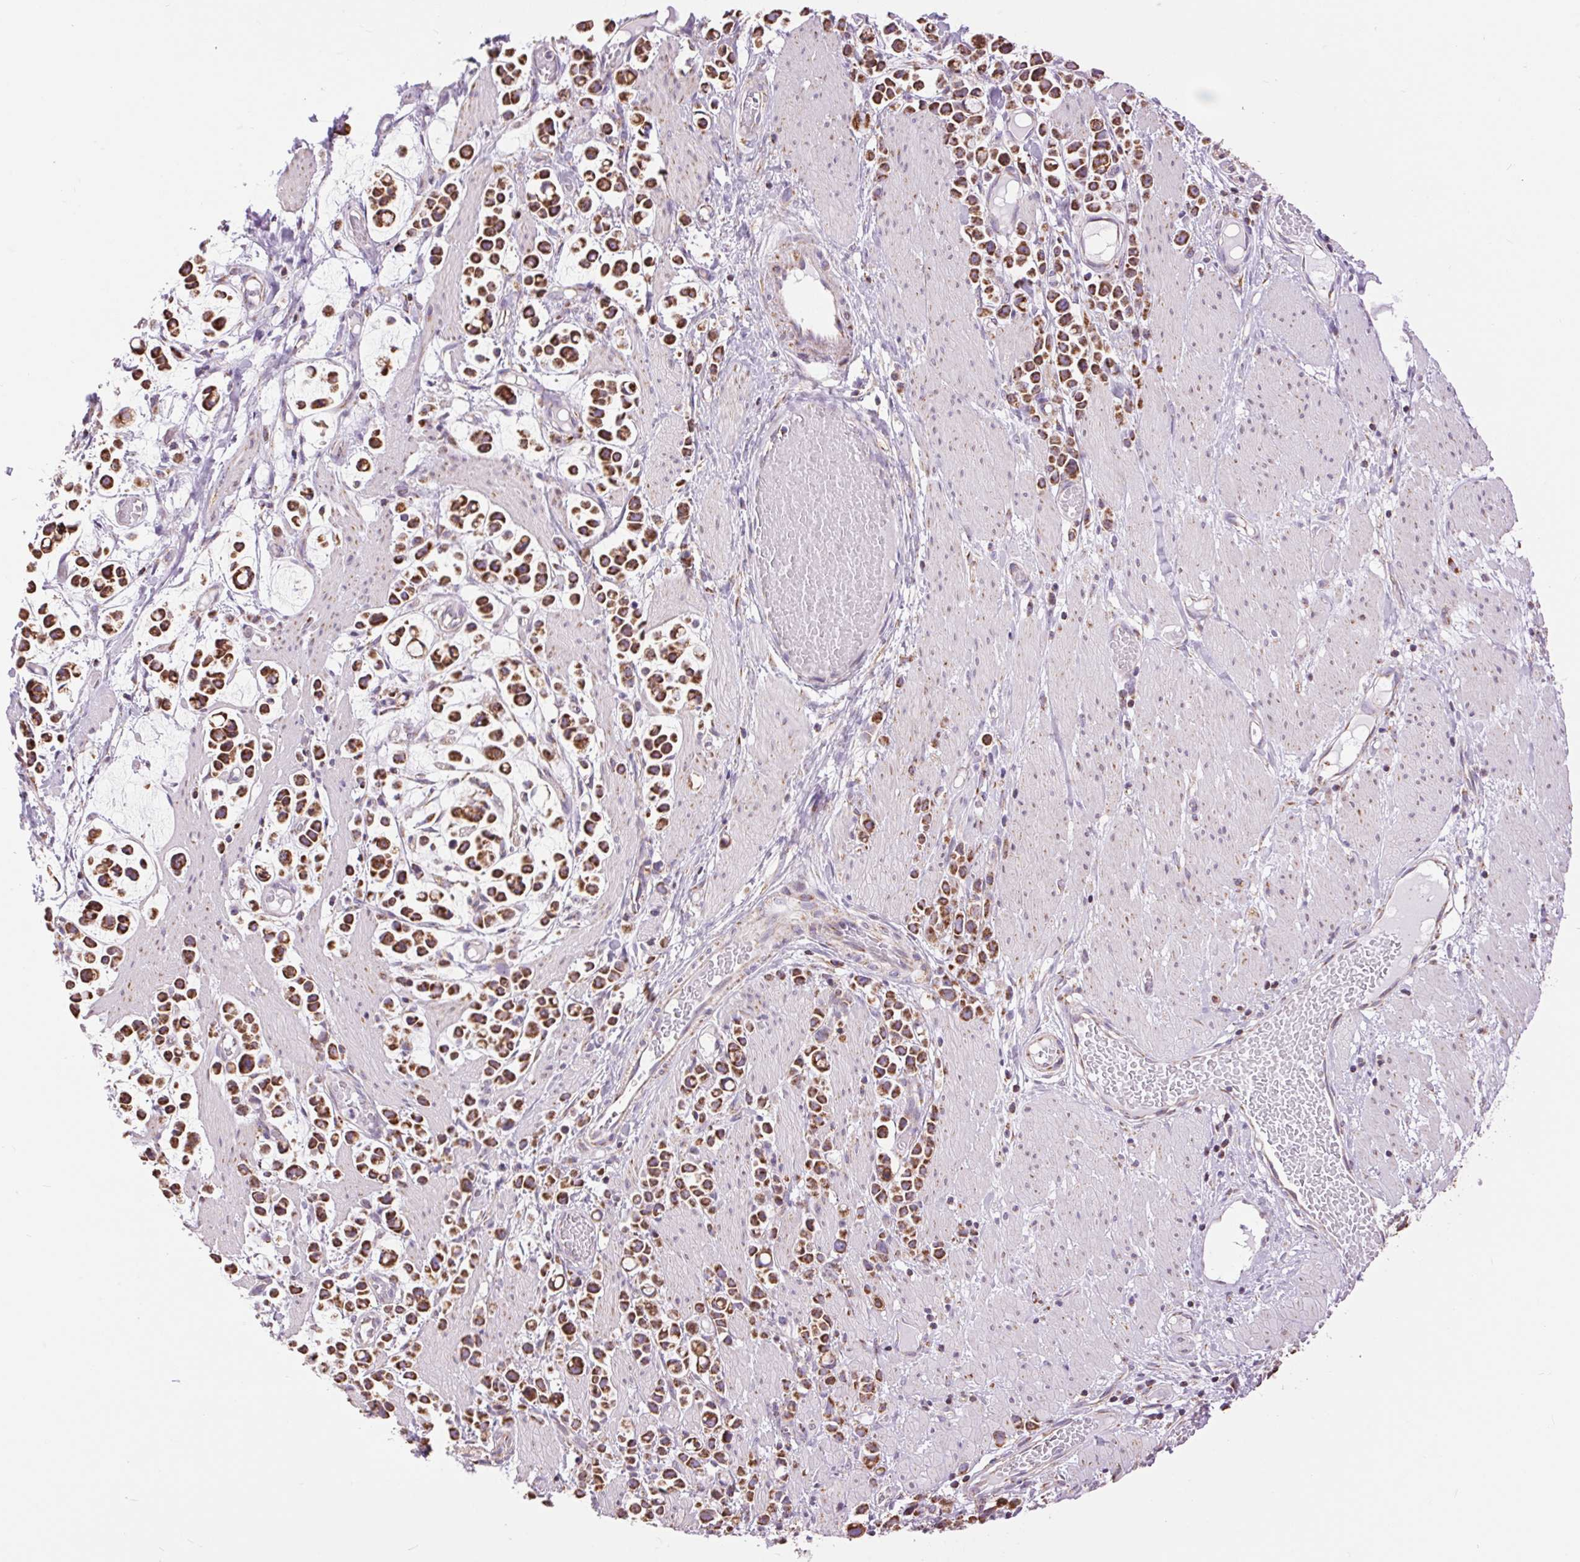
{"staining": {"intensity": "strong", "quantity": ">75%", "location": "cytoplasmic/membranous"}, "tissue": "stomach cancer", "cell_type": "Tumor cells", "image_type": "cancer", "snomed": [{"axis": "morphology", "description": "Adenocarcinoma, NOS"}, {"axis": "topography", "description": "Stomach"}], "caption": "Immunohistochemistry (DAB (3,3'-diaminobenzidine)) staining of human stomach cancer (adenocarcinoma) displays strong cytoplasmic/membranous protein positivity in about >75% of tumor cells. The staining was performed using DAB (3,3'-diaminobenzidine) to visualize the protein expression in brown, while the nuclei were stained in blue with hematoxylin (Magnification: 20x).", "gene": "ATP5PB", "patient": {"sex": "male", "age": 82}}